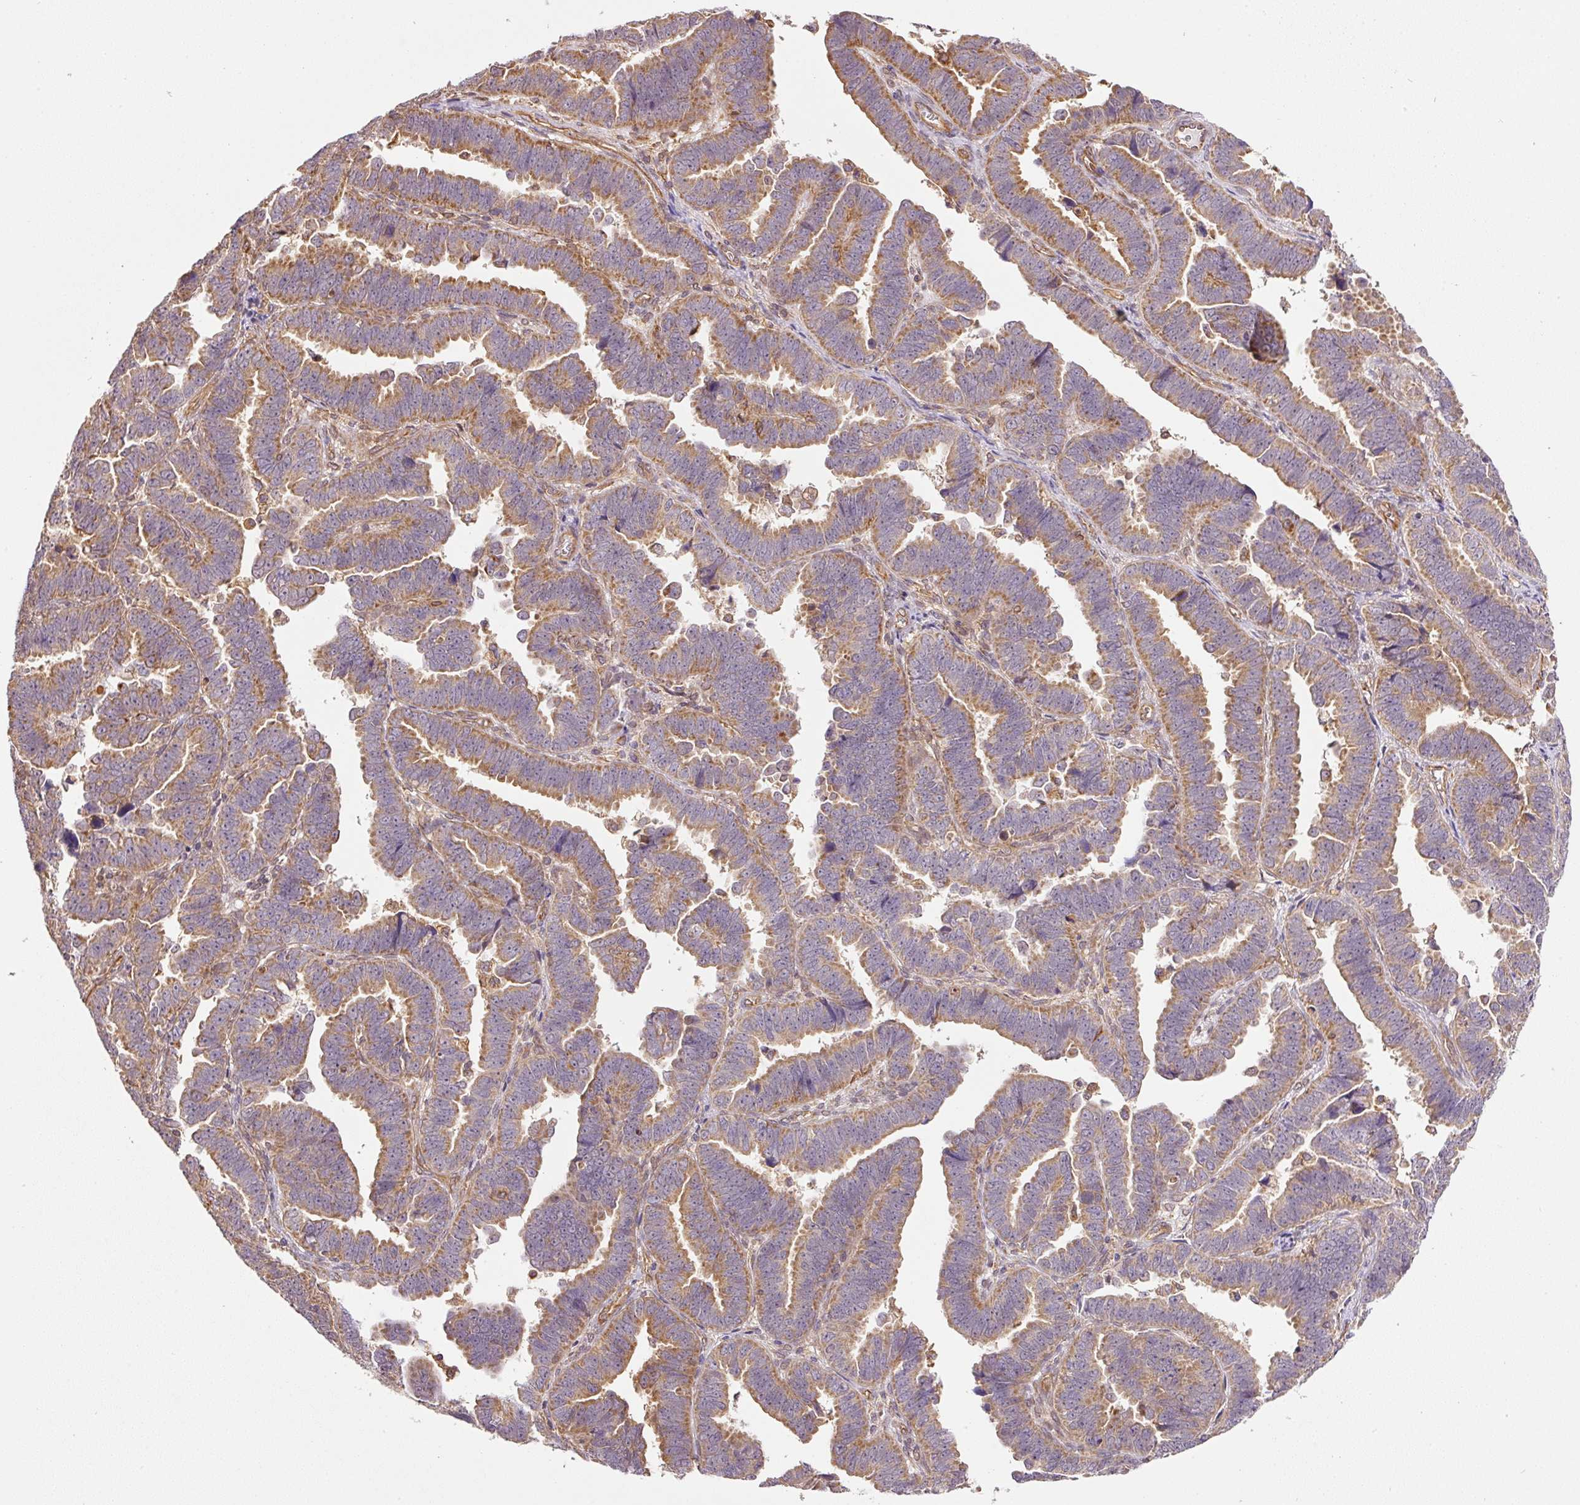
{"staining": {"intensity": "moderate", "quantity": ">75%", "location": "cytoplasmic/membranous"}, "tissue": "endometrial cancer", "cell_type": "Tumor cells", "image_type": "cancer", "snomed": [{"axis": "morphology", "description": "Adenocarcinoma, NOS"}, {"axis": "topography", "description": "Endometrium"}], "caption": "About >75% of tumor cells in adenocarcinoma (endometrial) reveal moderate cytoplasmic/membranous protein expression as visualized by brown immunohistochemical staining.", "gene": "PCK2", "patient": {"sex": "female", "age": 75}}